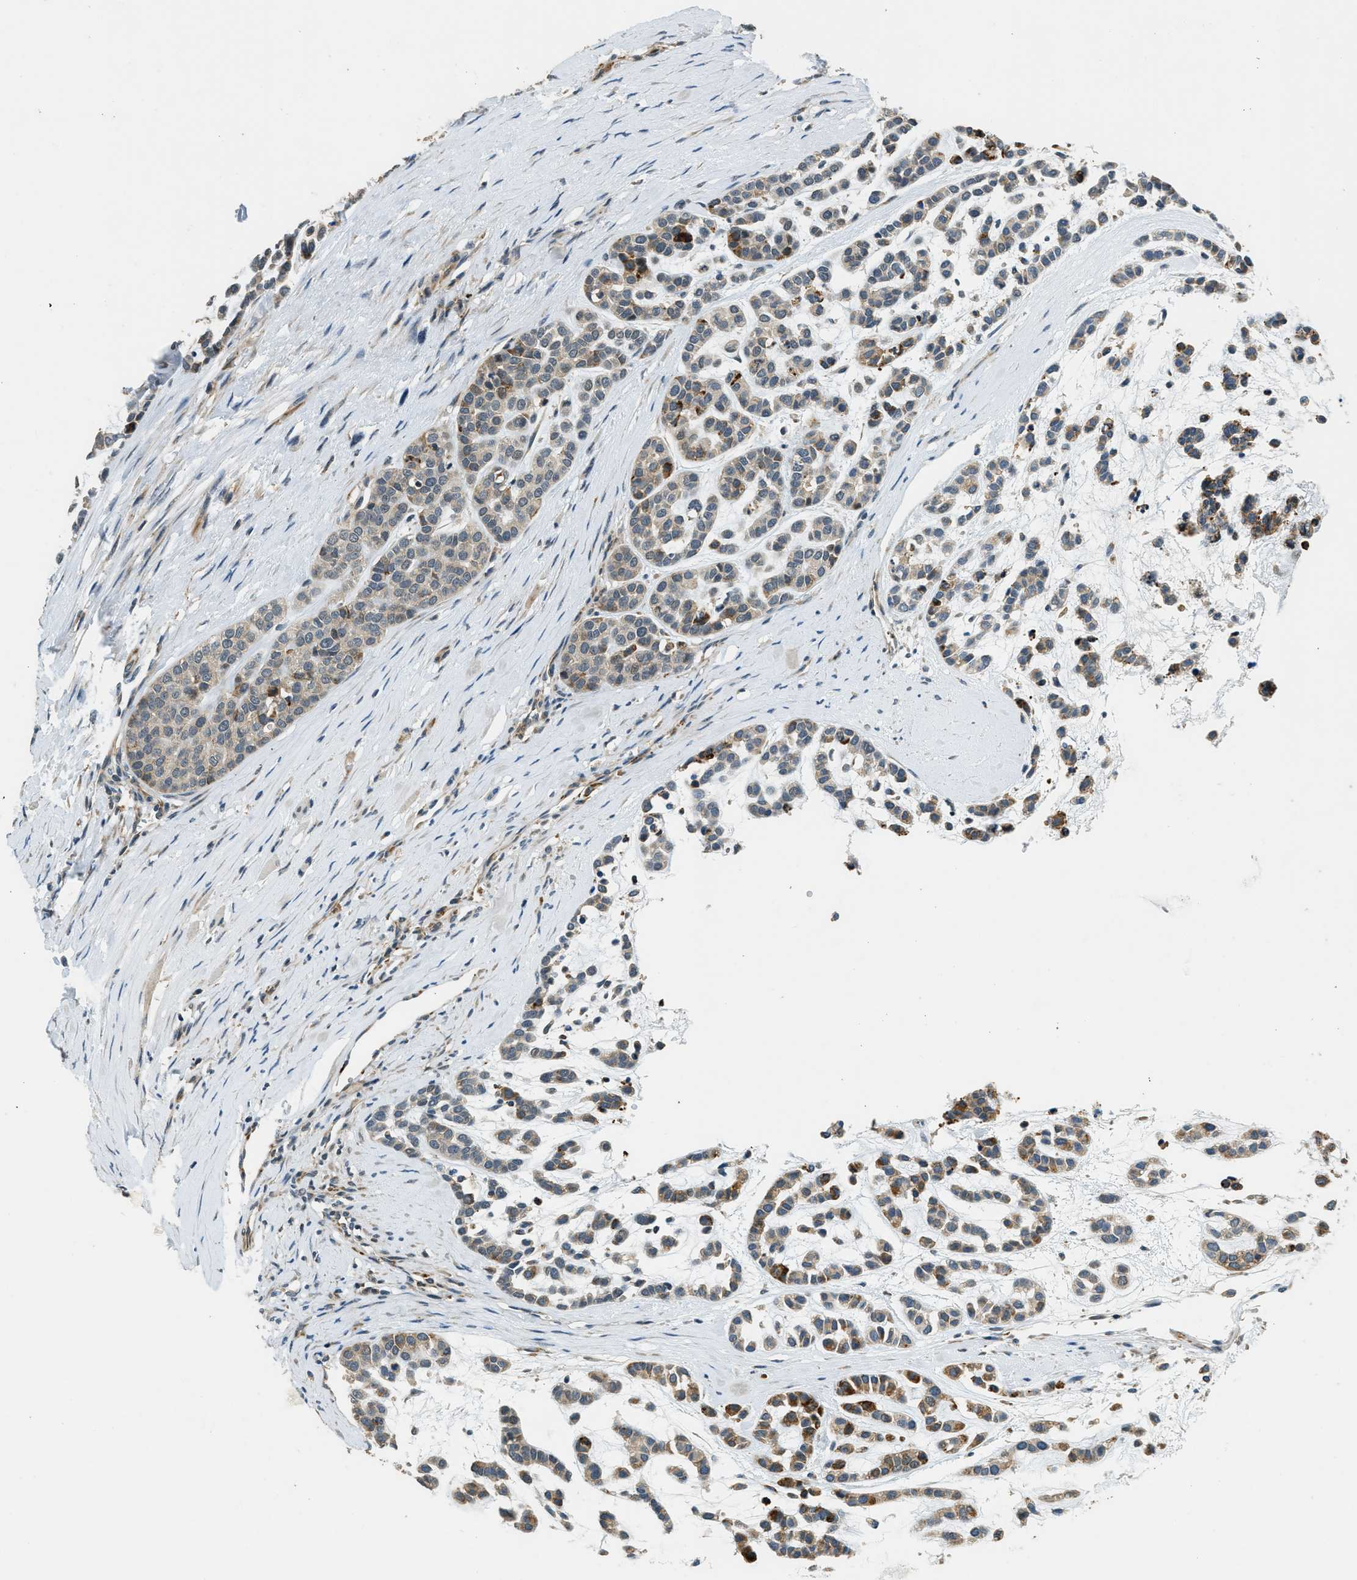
{"staining": {"intensity": "strong", "quantity": "<25%", "location": "cytoplasmic/membranous"}, "tissue": "head and neck cancer", "cell_type": "Tumor cells", "image_type": "cancer", "snomed": [{"axis": "morphology", "description": "Adenocarcinoma, NOS"}, {"axis": "morphology", "description": "Adenoma, NOS"}, {"axis": "topography", "description": "Head-Neck"}], "caption": "High-power microscopy captured an immunohistochemistry histopathology image of head and neck adenocarcinoma, revealing strong cytoplasmic/membranous staining in approximately <25% of tumor cells. The staining was performed using DAB, with brown indicating positive protein expression. Nuclei are stained blue with hematoxylin.", "gene": "HERC2", "patient": {"sex": "female", "age": 55}}